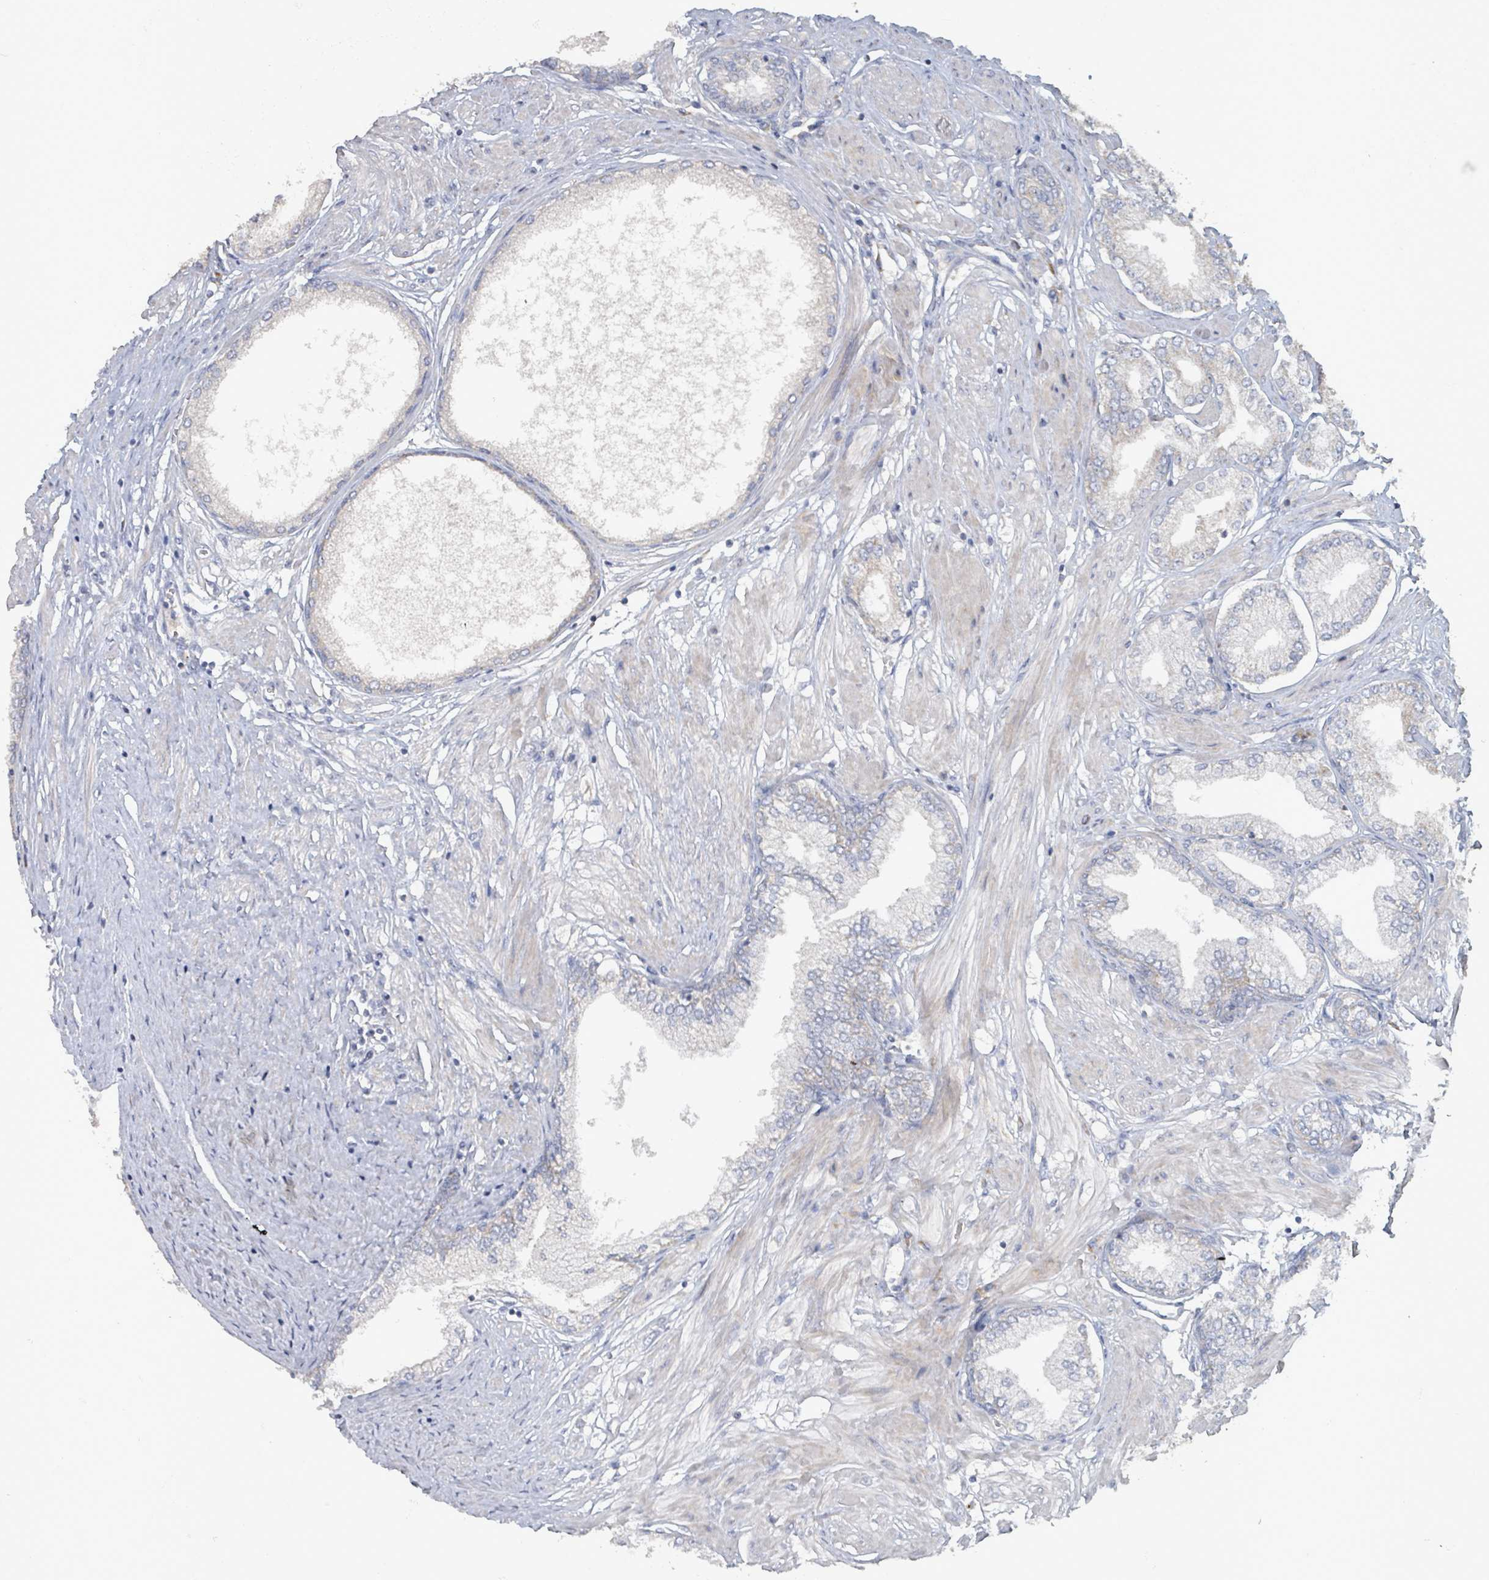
{"staining": {"intensity": "negative", "quantity": "none", "location": "none"}, "tissue": "prostate cancer", "cell_type": "Tumor cells", "image_type": "cancer", "snomed": [{"axis": "morphology", "description": "Adenocarcinoma, High grade"}, {"axis": "topography", "description": "Prostate and seminal vesicle, NOS"}], "caption": "Immunohistochemical staining of prostate cancer exhibits no significant positivity in tumor cells. (DAB (3,3'-diaminobenzidine) IHC visualized using brightfield microscopy, high magnification).", "gene": "RPL32", "patient": {"sex": "male", "age": 64}}